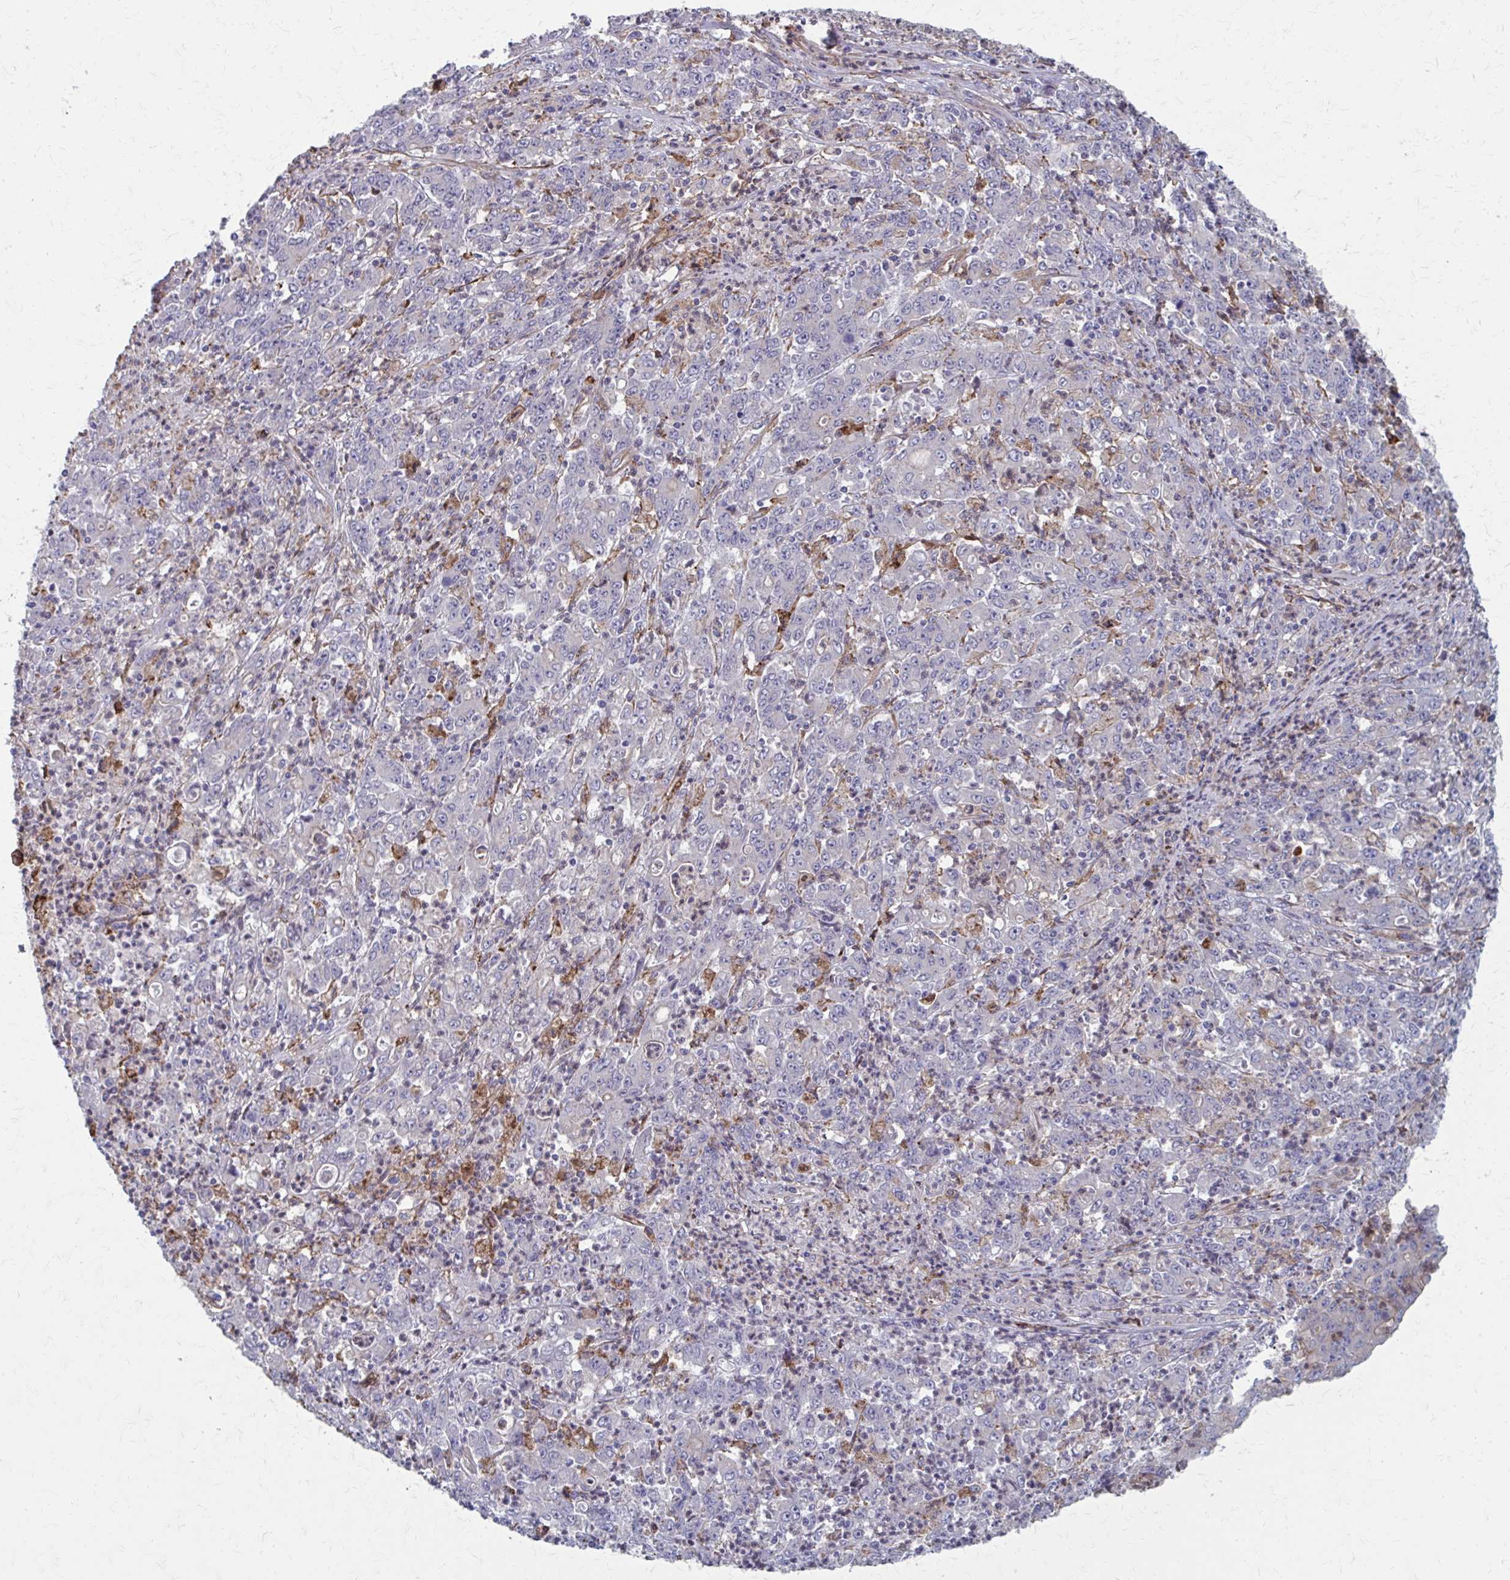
{"staining": {"intensity": "negative", "quantity": "none", "location": "none"}, "tissue": "stomach cancer", "cell_type": "Tumor cells", "image_type": "cancer", "snomed": [{"axis": "morphology", "description": "Adenocarcinoma, NOS"}, {"axis": "topography", "description": "Stomach, lower"}], "caption": "A high-resolution photomicrograph shows immunohistochemistry (IHC) staining of adenocarcinoma (stomach), which displays no significant positivity in tumor cells.", "gene": "MMP14", "patient": {"sex": "female", "age": 71}}